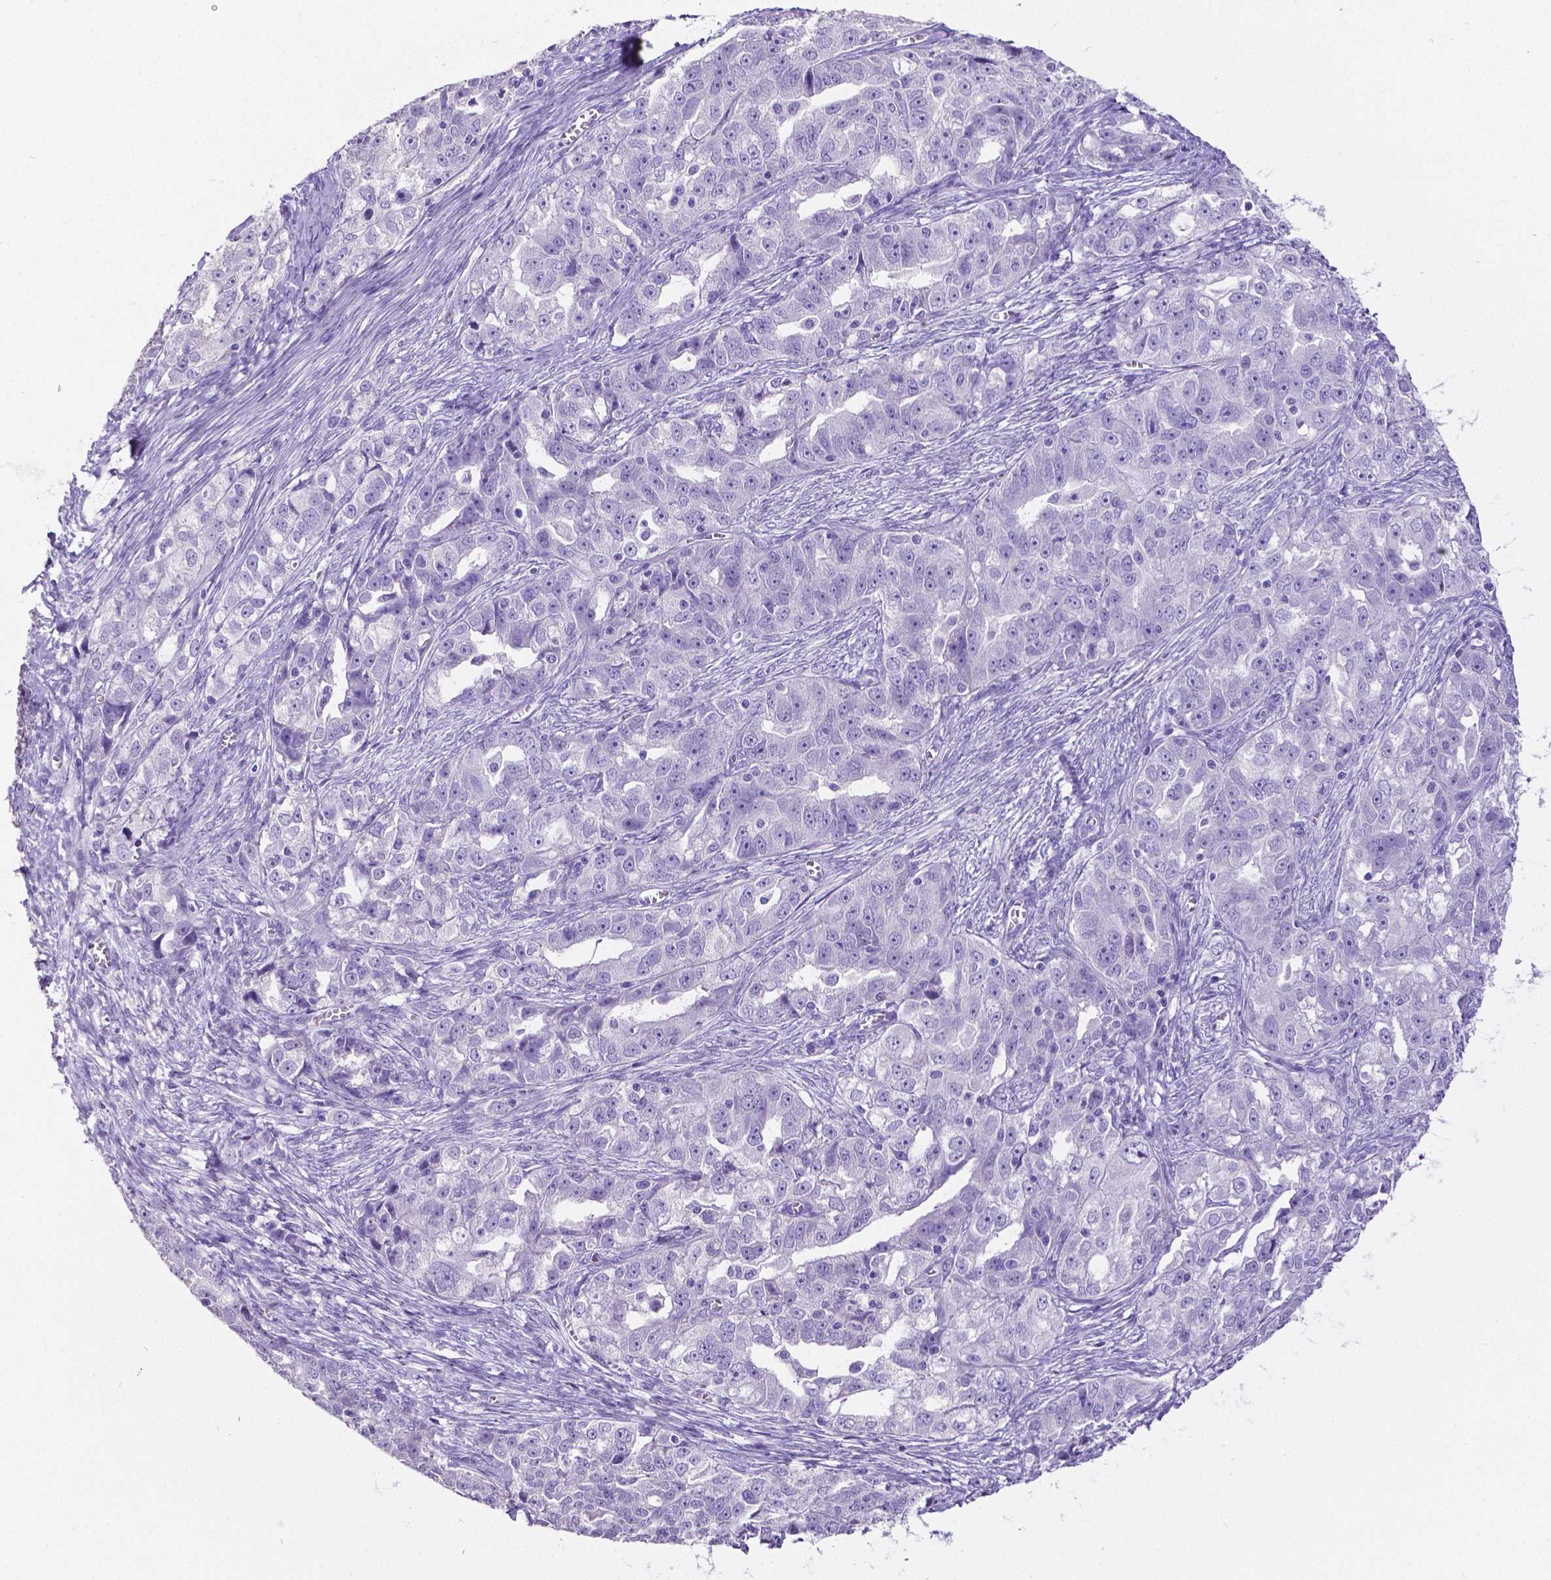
{"staining": {"intensity": "negative", "quantity": "none", "location": "none"}, "tissue": "ovarian cancer", "cell_type": "Tumor cells", "image_type": "cancer", "snomed": [{"axis": "morphology", "description": "Cystadenocarcinoma, serous, NOS"}, {"axis": "topography", "description": "Ovary"}], "caption": "The photomicrograph exhibits no staining of tumor cells in ovarian serous cystadenocarcinoma.", "gene": "SATB2", "patient": {"sex": "female", "age": 51}}